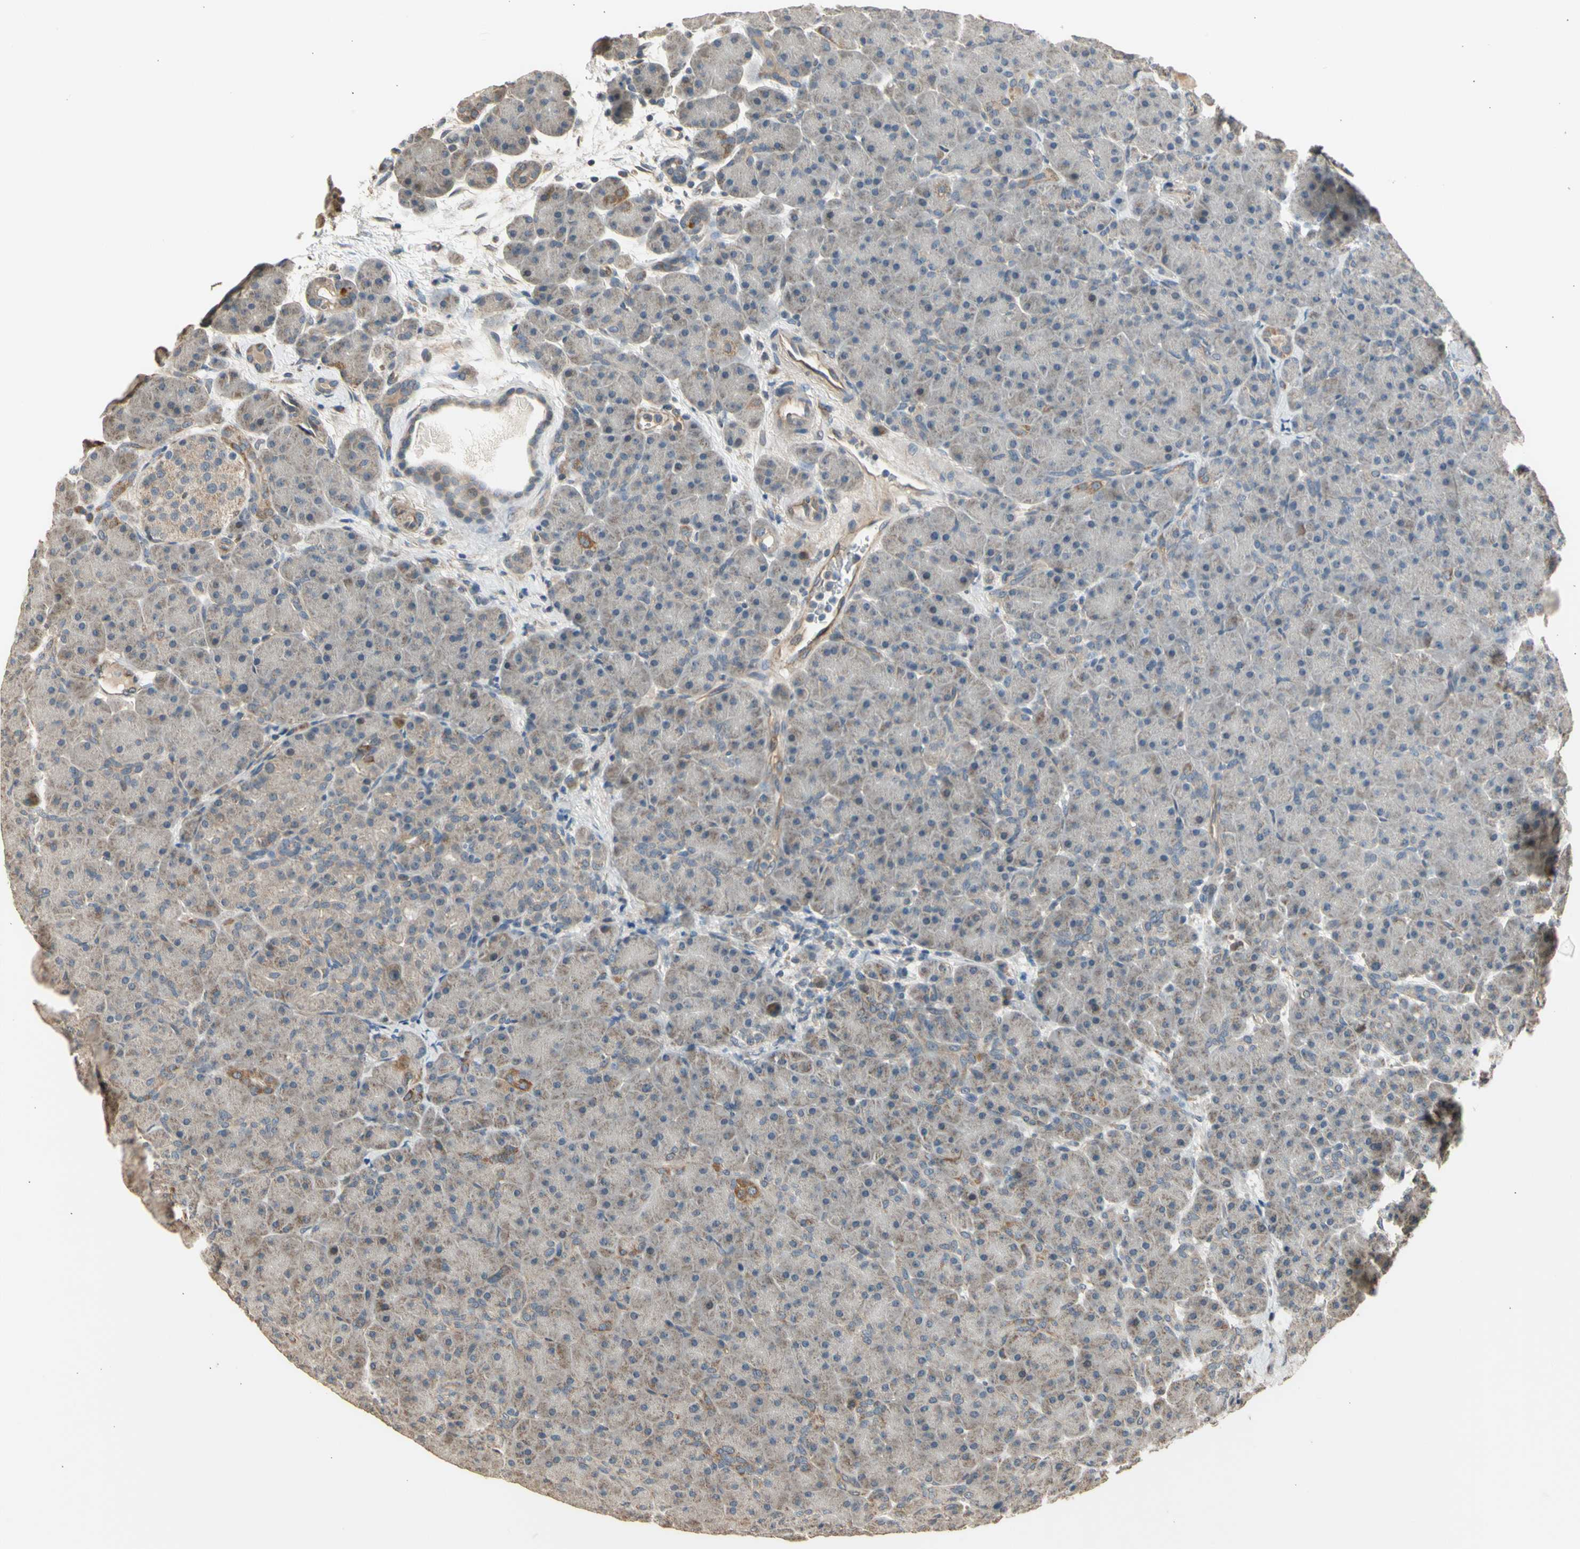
{"staining": {"intensity": "weak", "quantity": "25%-75%", "location": "cytoplasmic/membranous"}, "tissue": "pancreas", "cell_type": "Exocrine glandular cells", "image_type": "normal", "snomed": [{"axis": "morphology", "description": "Normal tissue, NOS"}, {"axis": "topography", "description": "Pancreas"}], "caption": "Immunohistochemistry (IHC) of normal human pancreas exhibits low levels of weak cytoplasmic/membranous expression in about 25%-75% of exocrine glandular cells.", "gene": "EFNB2", "patient": {"sex": "male", "age": 66}}